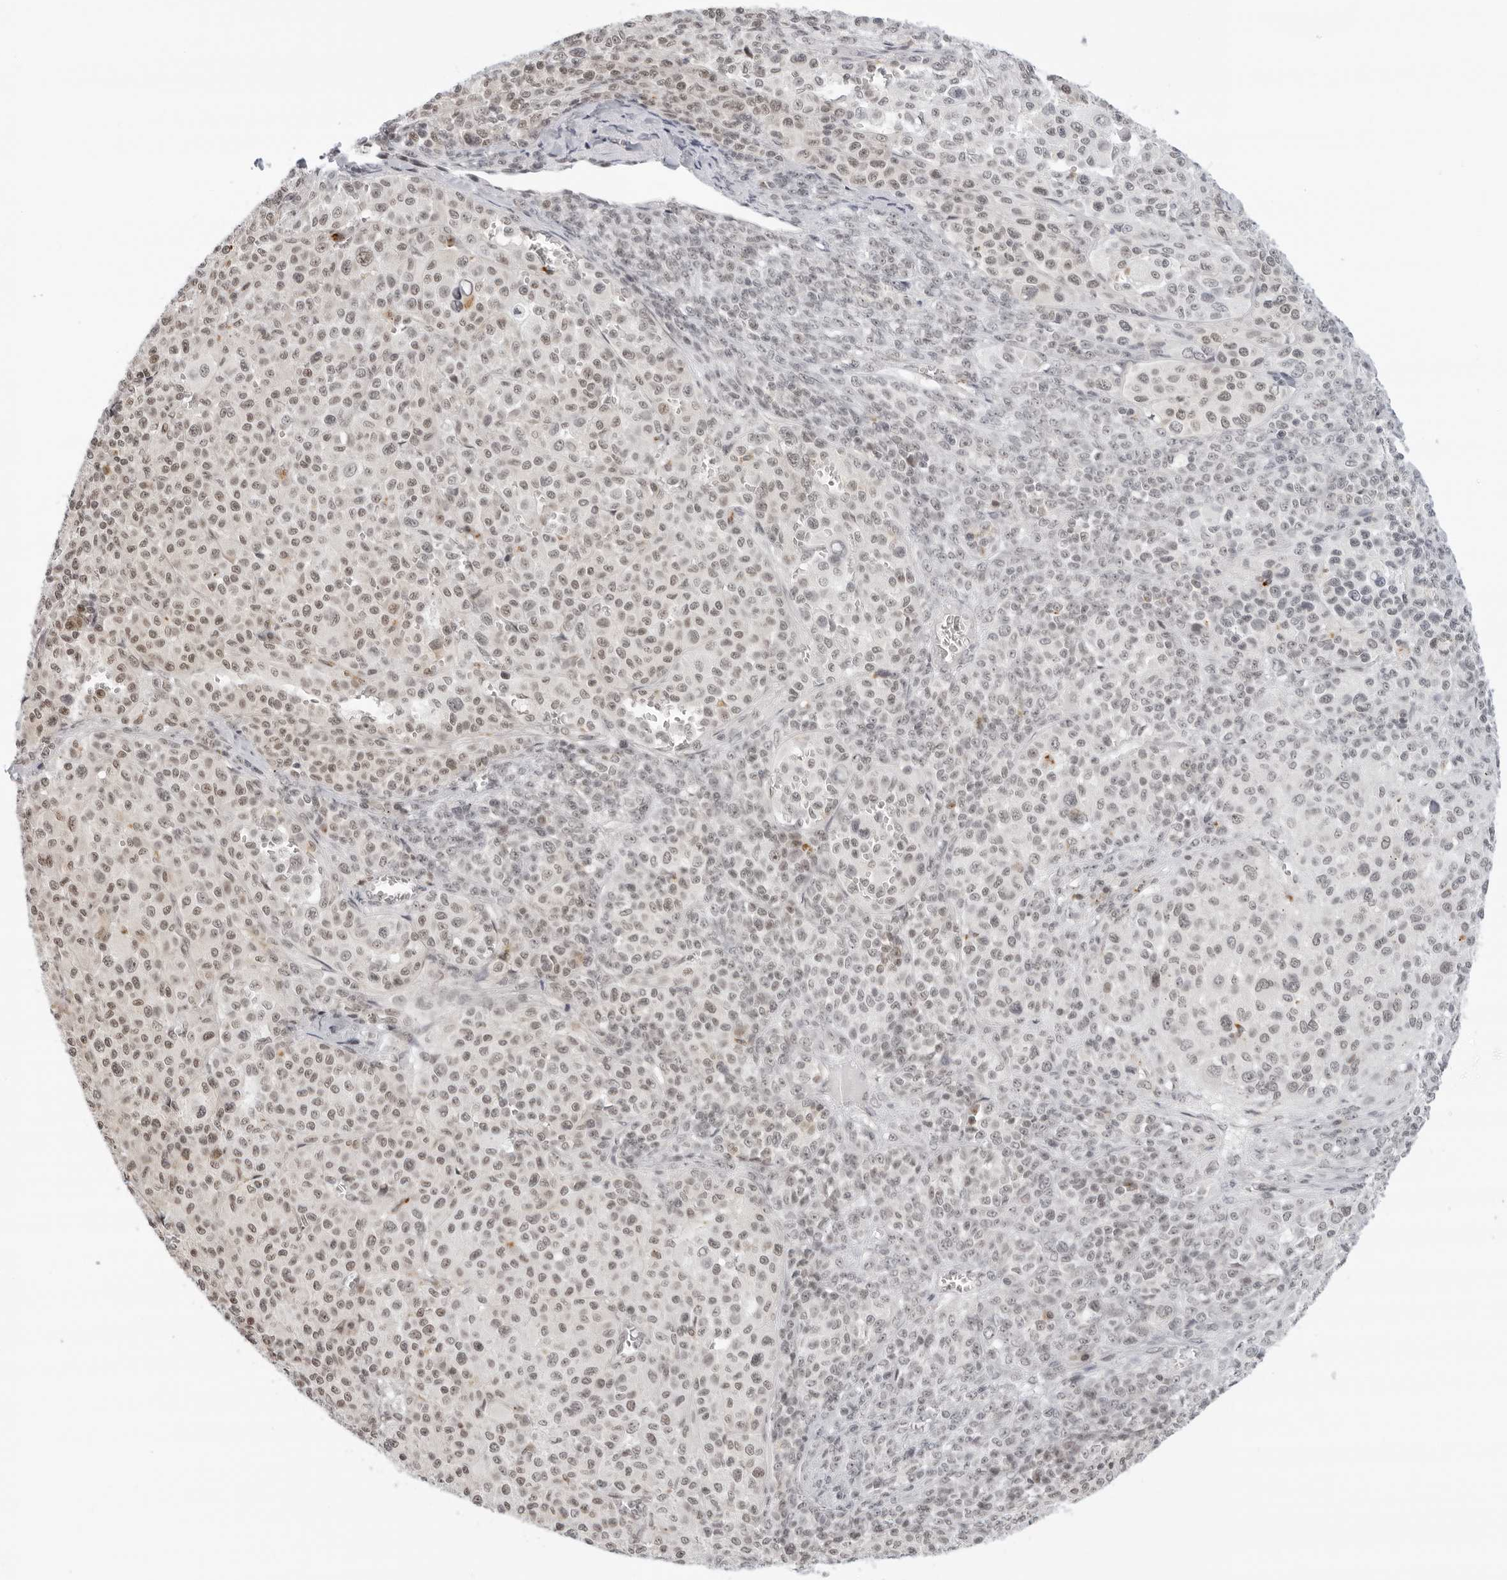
{"staining": {"intensity": "weak", "quantity": "25%-75%", "location": "nuclear"}, "tissue": "melanoma", "cell_type": "Tumor cells", "image_type": "cancer", "snomed": [{"axis": "morphology", "description": "Malignant melanoma, Metastatic site"}, {"axis": "topography", "description": "Skin"}], "caption": "Immunohistochemistry (DAB) staining of melanoma demonstrates weak nuclear protein expression in about 25%-75% of tumor cells. The staining is performed using DAB brown chromogen to label protein expression. The nuclei are counter-stained blue using hematoxylin.", "gene": "MSH6", "patient": {"sex": "female", "age": 74}}